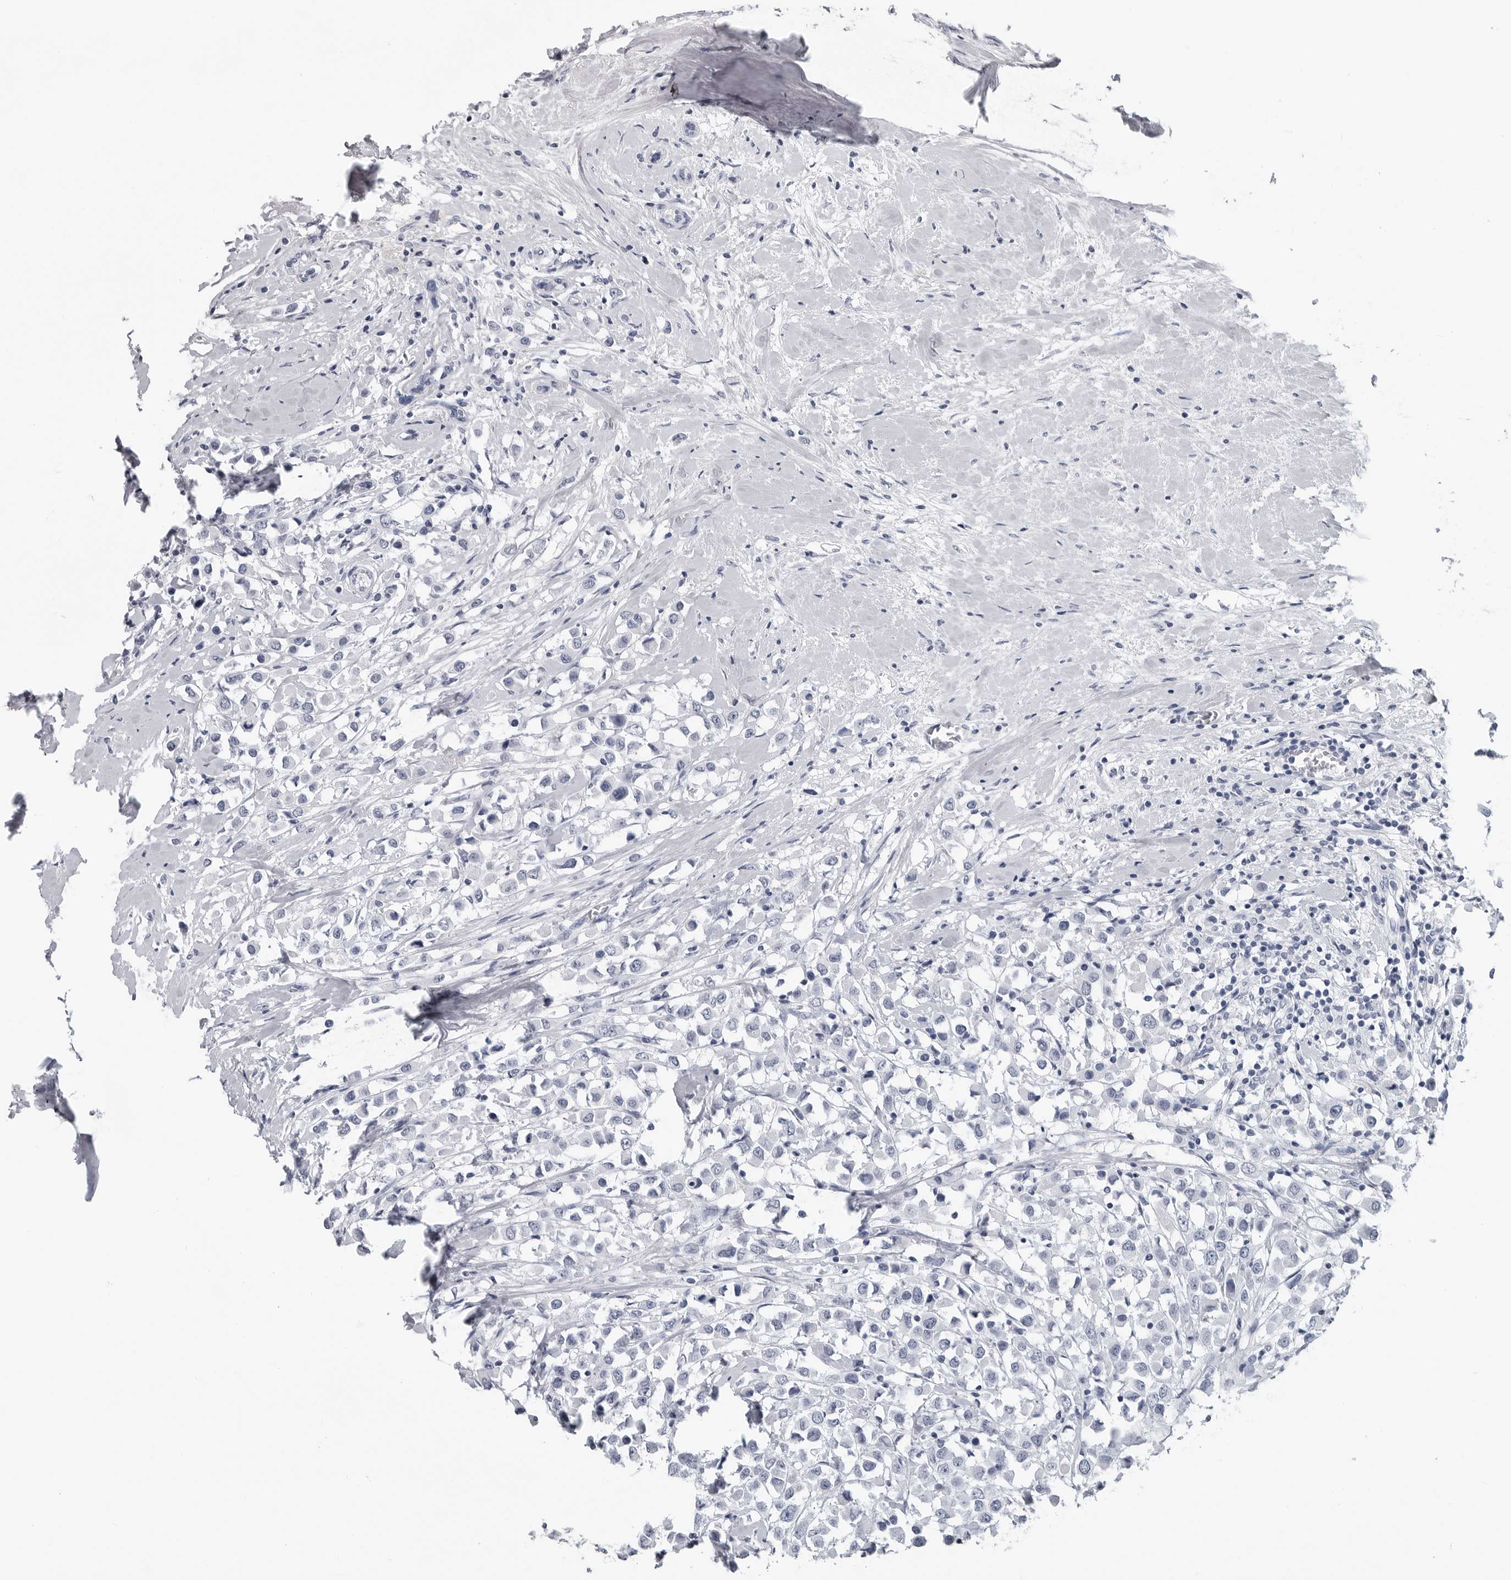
{"staining": {"intensity": "negative", "quantity": "none", "location": "none"}, "tissue": "breast cancer", "cell_type": "Tumor cells", "image_type": "cancer", "snomed": [{"axis": "morphology", "description": "Duct carcinoma"}, {"axis": "topography", "description": "Breast"}], "caption": "Tumor cells are negative for protein expression in human breast intraductal carcinoma.", "gene": "AMPD1", "patient": {"sex": "female", "age": 61}}